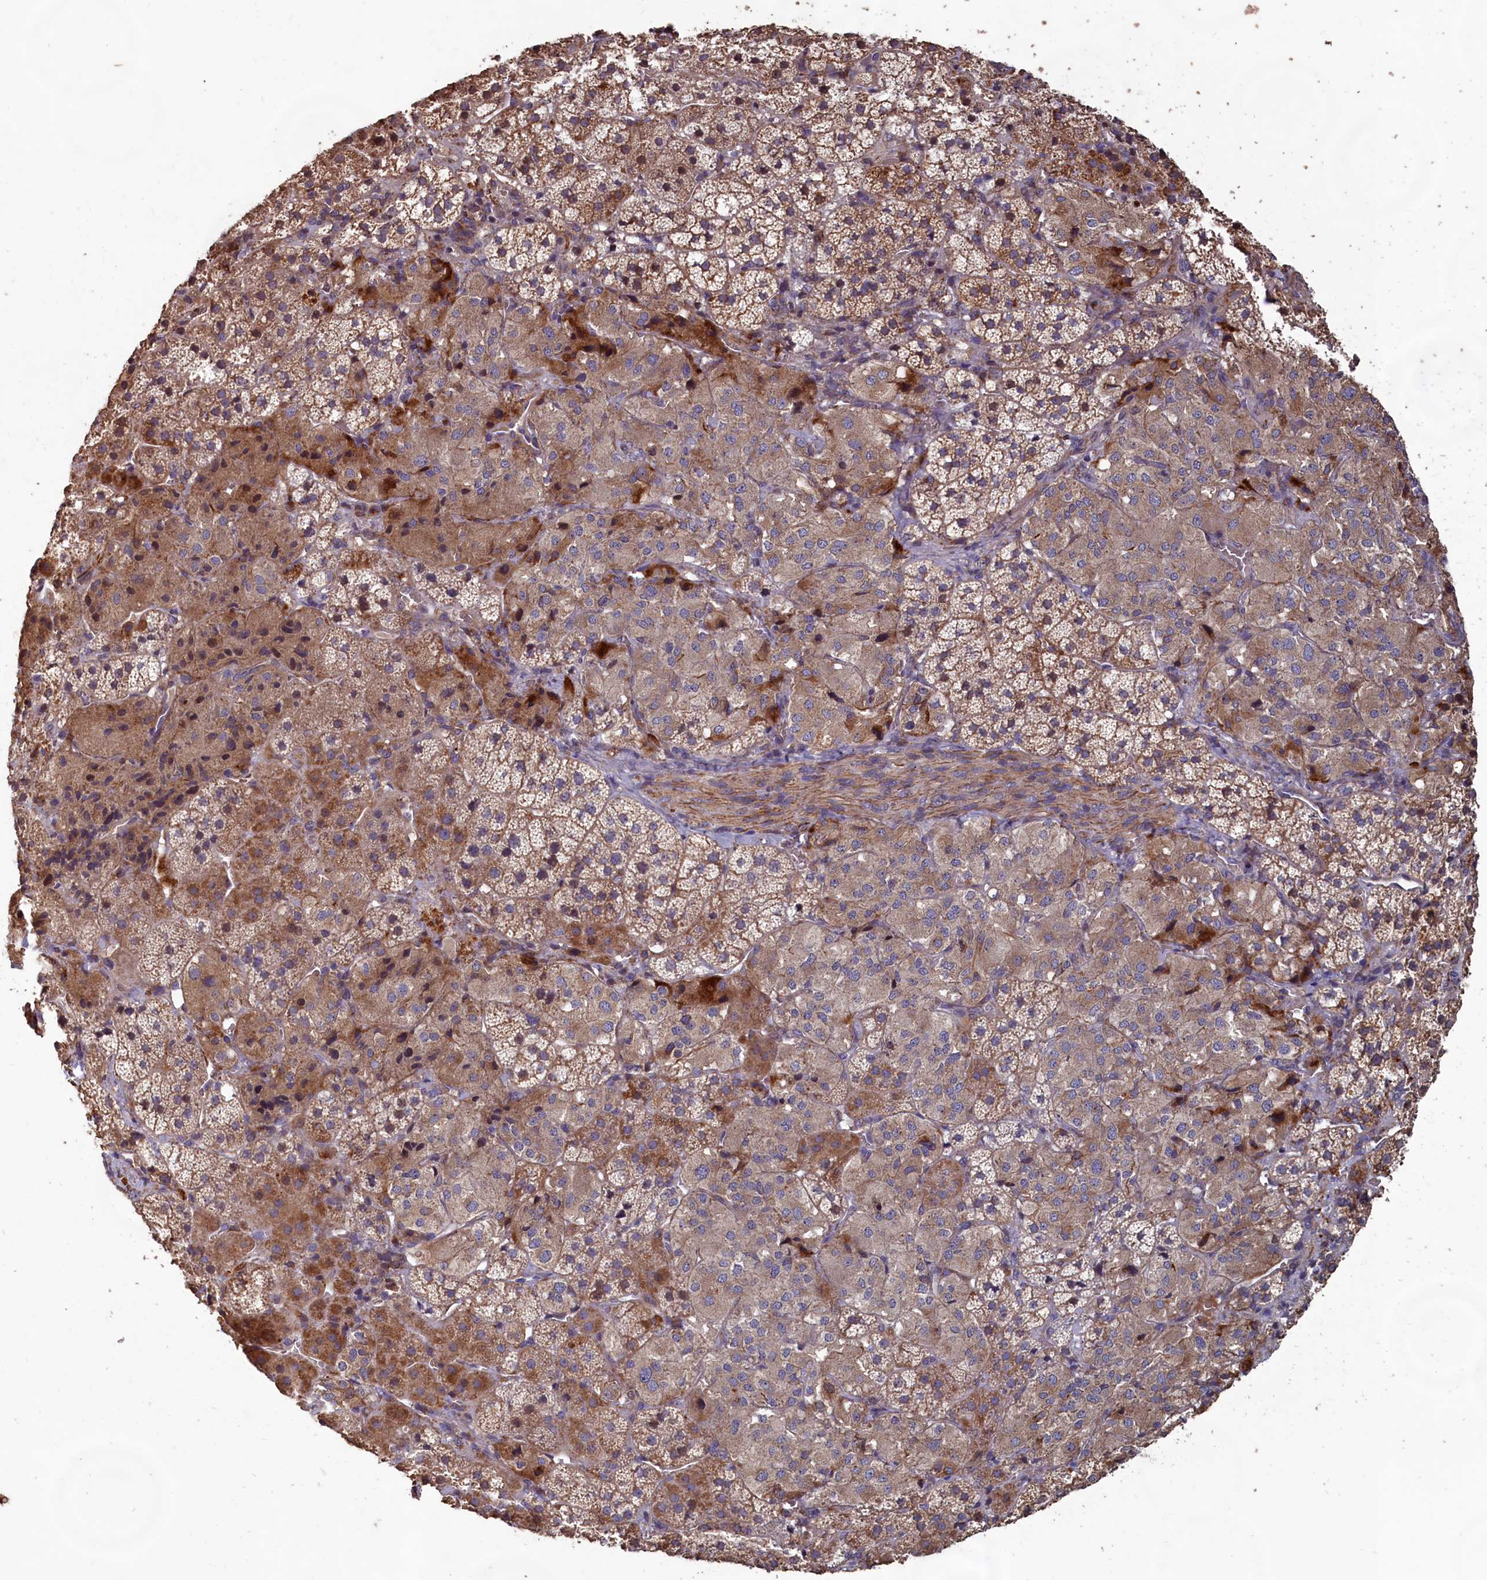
{"staining": {"intensity": "moderate", "quantity": ">75%", "location": "cytoplasmic/membranous"}, "tissue": "adrenal gland", "cell_type": "Glandular cells", "image_type": "normal", "snomed": [{"axis": "morphology", "description": "Normal tissue, NOS"}, {"axis": "topography", "description": "Adrenal gland"}], "caption": "DAB (3,3'-diaminobenzidine) immunohistochemical staining of unremarkable adrenal gland displays moderate cytoplasmic/membranous protein expression in about >75% of glandular cells. (DAB IHC with brightfield microscopy, high magnification).", "gene": "FUNDC1", "patient": {"sex": "female", "age": 44}}